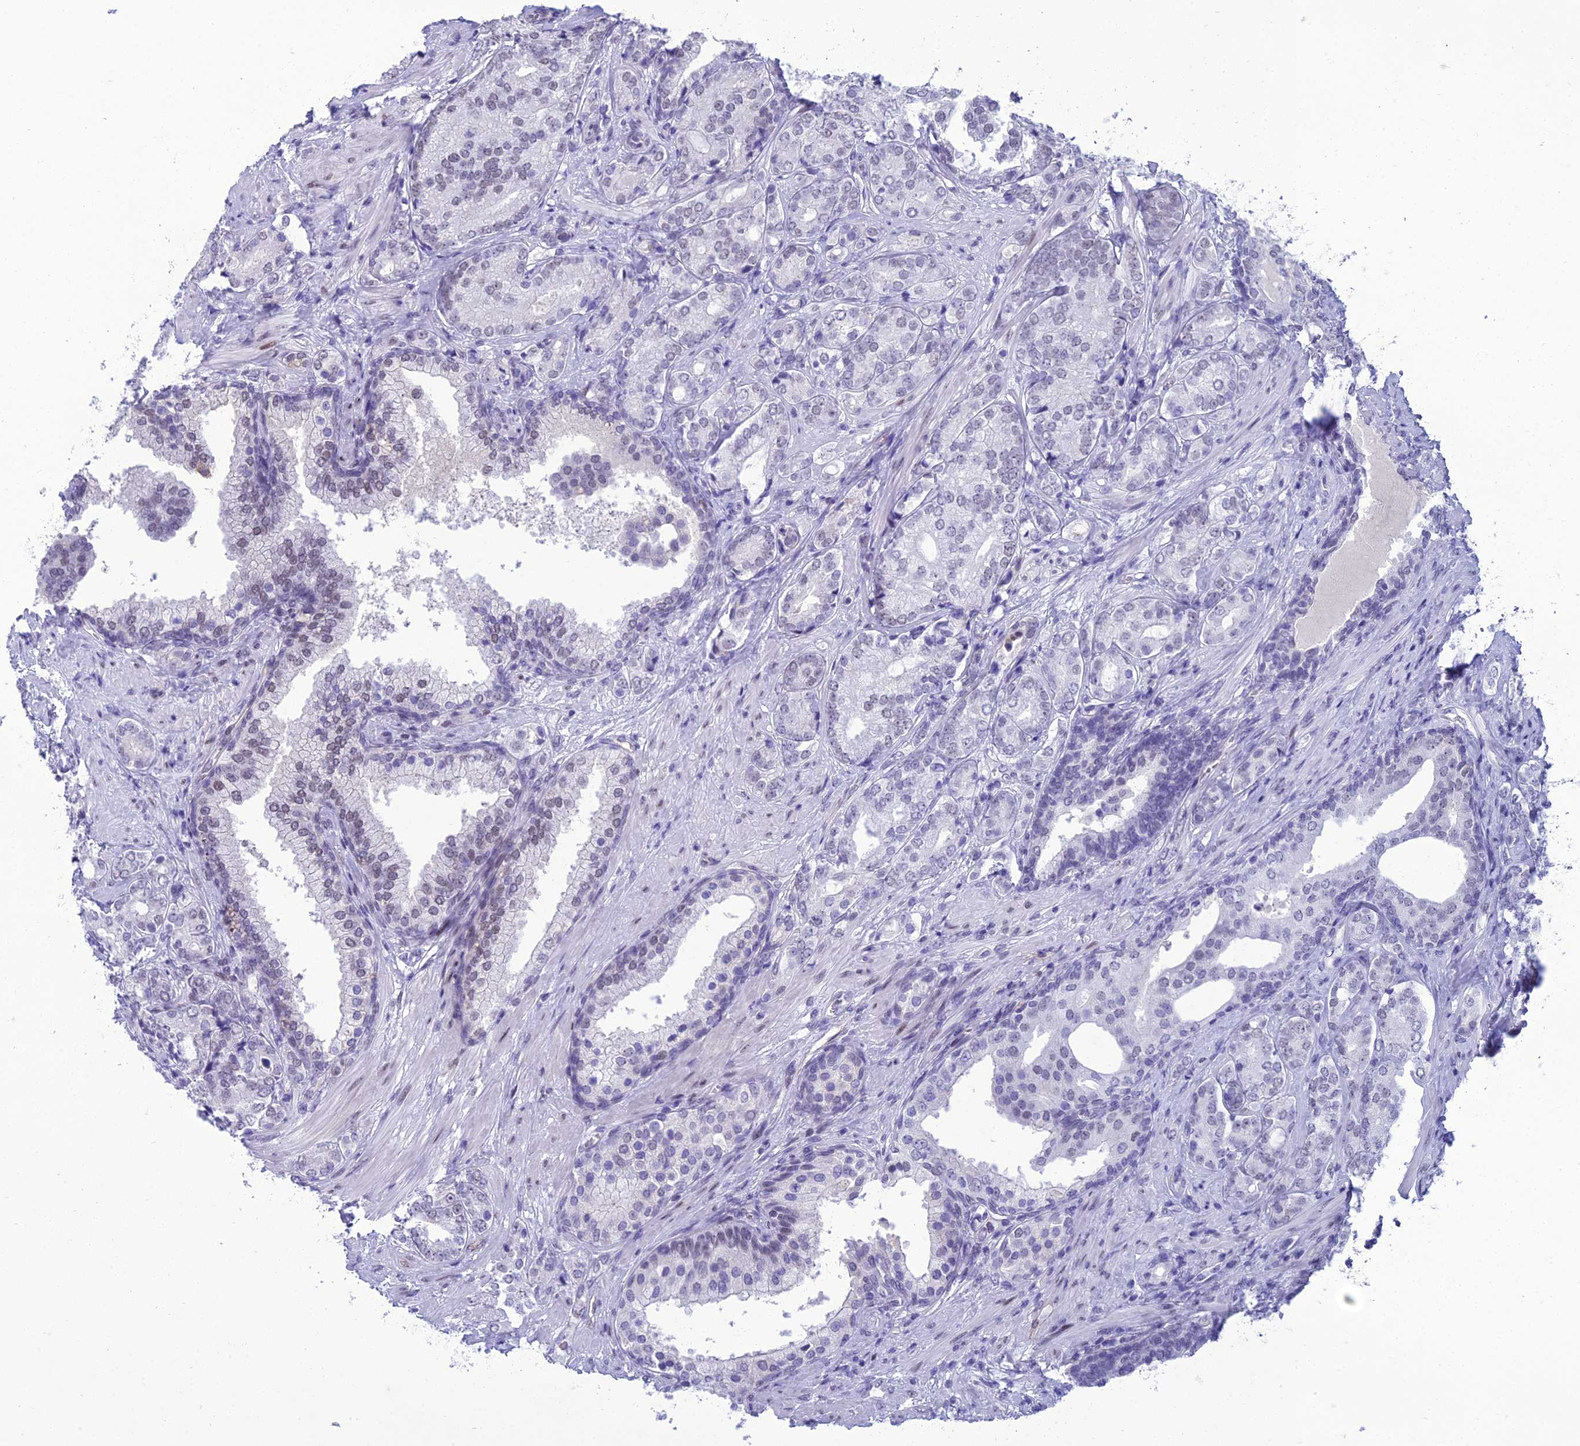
{"staining": {"intensity": "negative", "quantity": "none", "location": "none"}, "tissue": "prostate cancer", "cell_type": "Tumor cells", "image_type": "cancer", "snomed": [{"axis": "morphology", "description": "Adenocarcinoma, High grade"}, {"axis": "topography", "description": "Prostate"}], "caption": "Immunohistochemical staining of prostate adenocarcinoma (high-grade) shows no significant expression in tumor cells. Nuclei are stained in blue.", "gene": "RANBP3", "patient": {"sex": "male", "age": 60}}